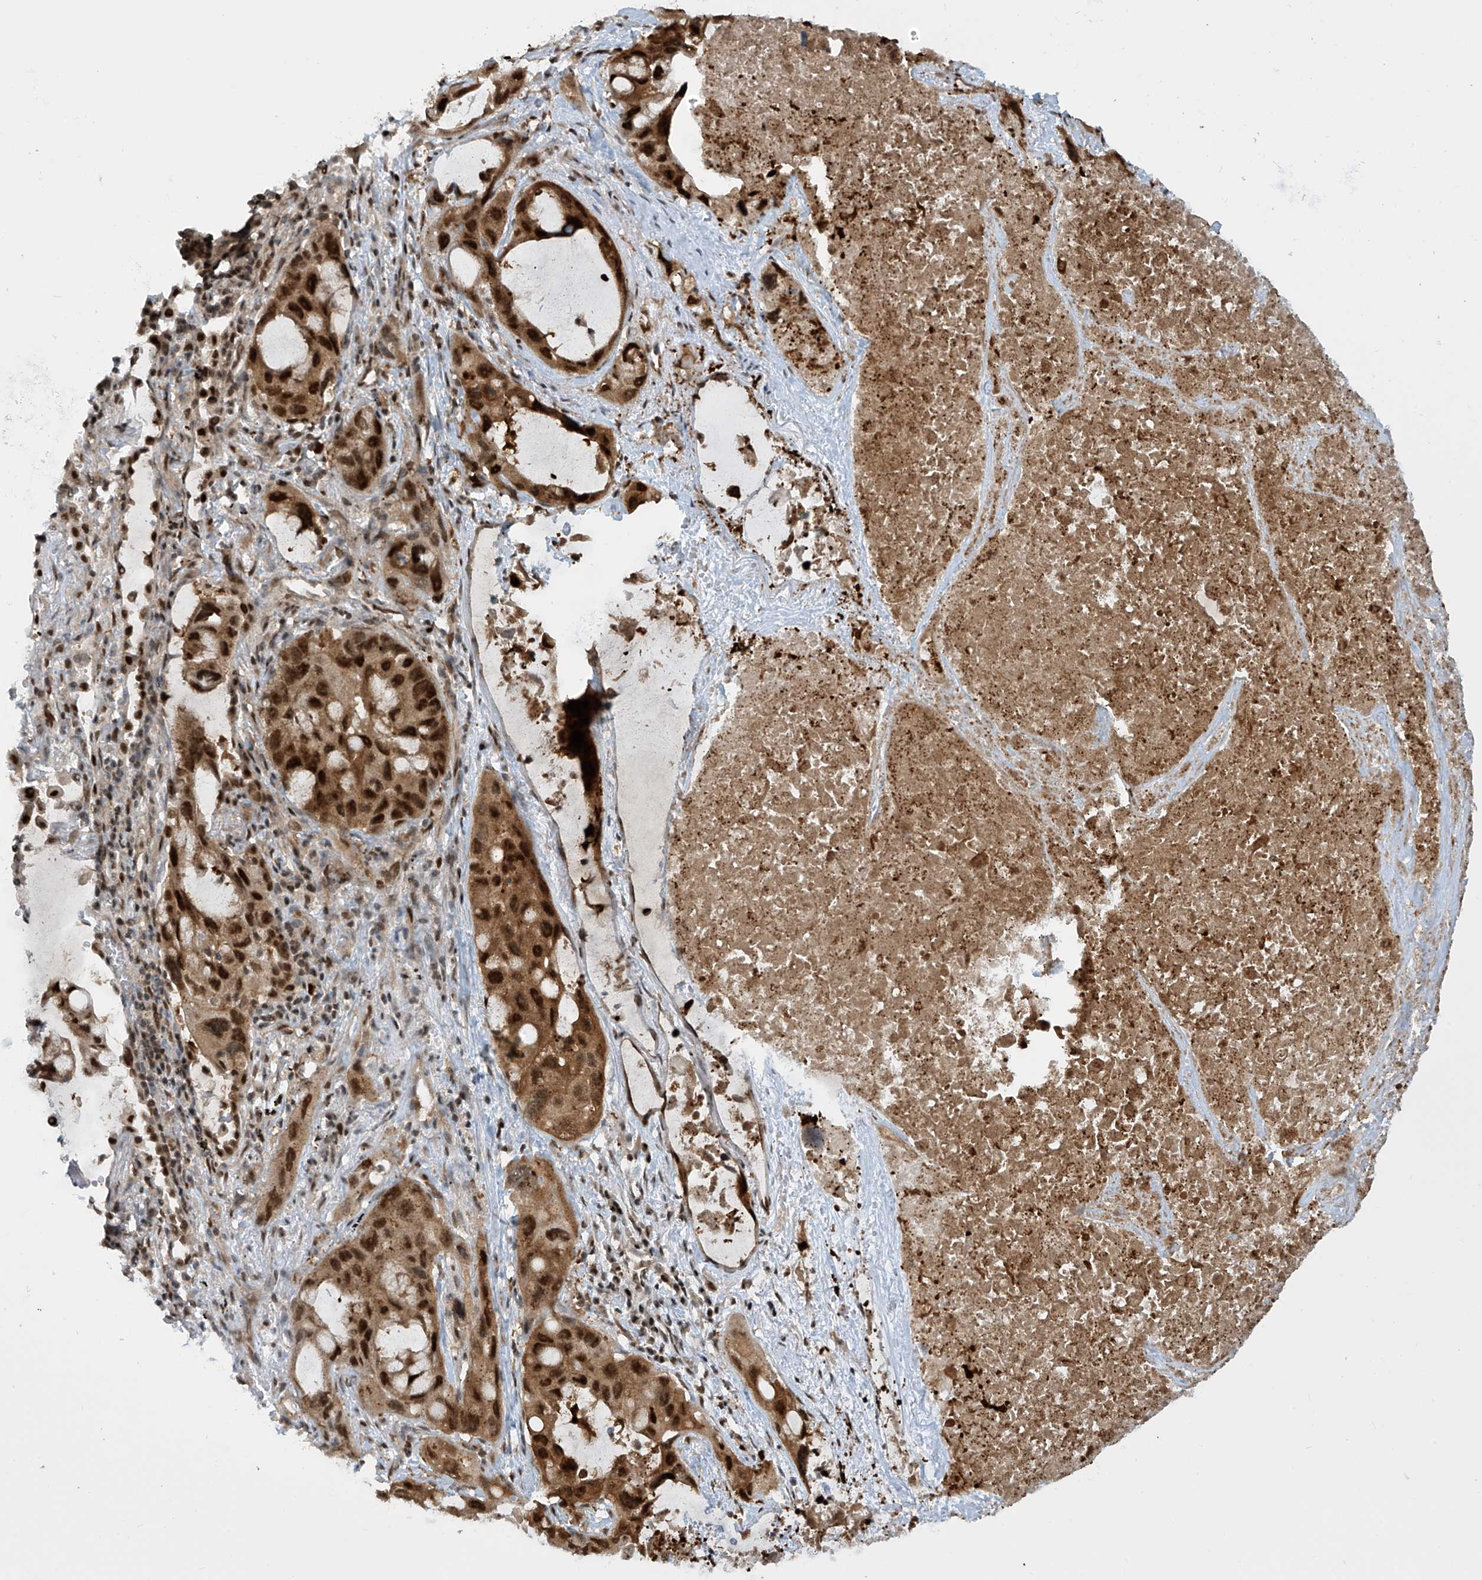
{"staining": {"intensity": "strong", "quantity": ">75%", "location": "nuclear"}, "tissue": "lung cancer", "cell_type": "Tumor cells", "image_type": "cancer", "snomed": [{"axis": "morphology", "description": "Squamous cell carcinoma, NOS"}, {"axis": "topography", "description": "Lung"}], "caption": "Immunohistochemistry (IHC) staining of lung cancer (squamous cell carcinoma), which exhibits high levels of strong nuclear staining in approximately >75% of tumor cells indicating strong nuclear protein expression. The staining was performed using DAB (3,3'-diaminobenzidine) (brown) for protein detection and nuclei were counterstained in hematoxylin (blue).", "gene": "LAGE3", "patient": {"sex": "female", "age": 73}}